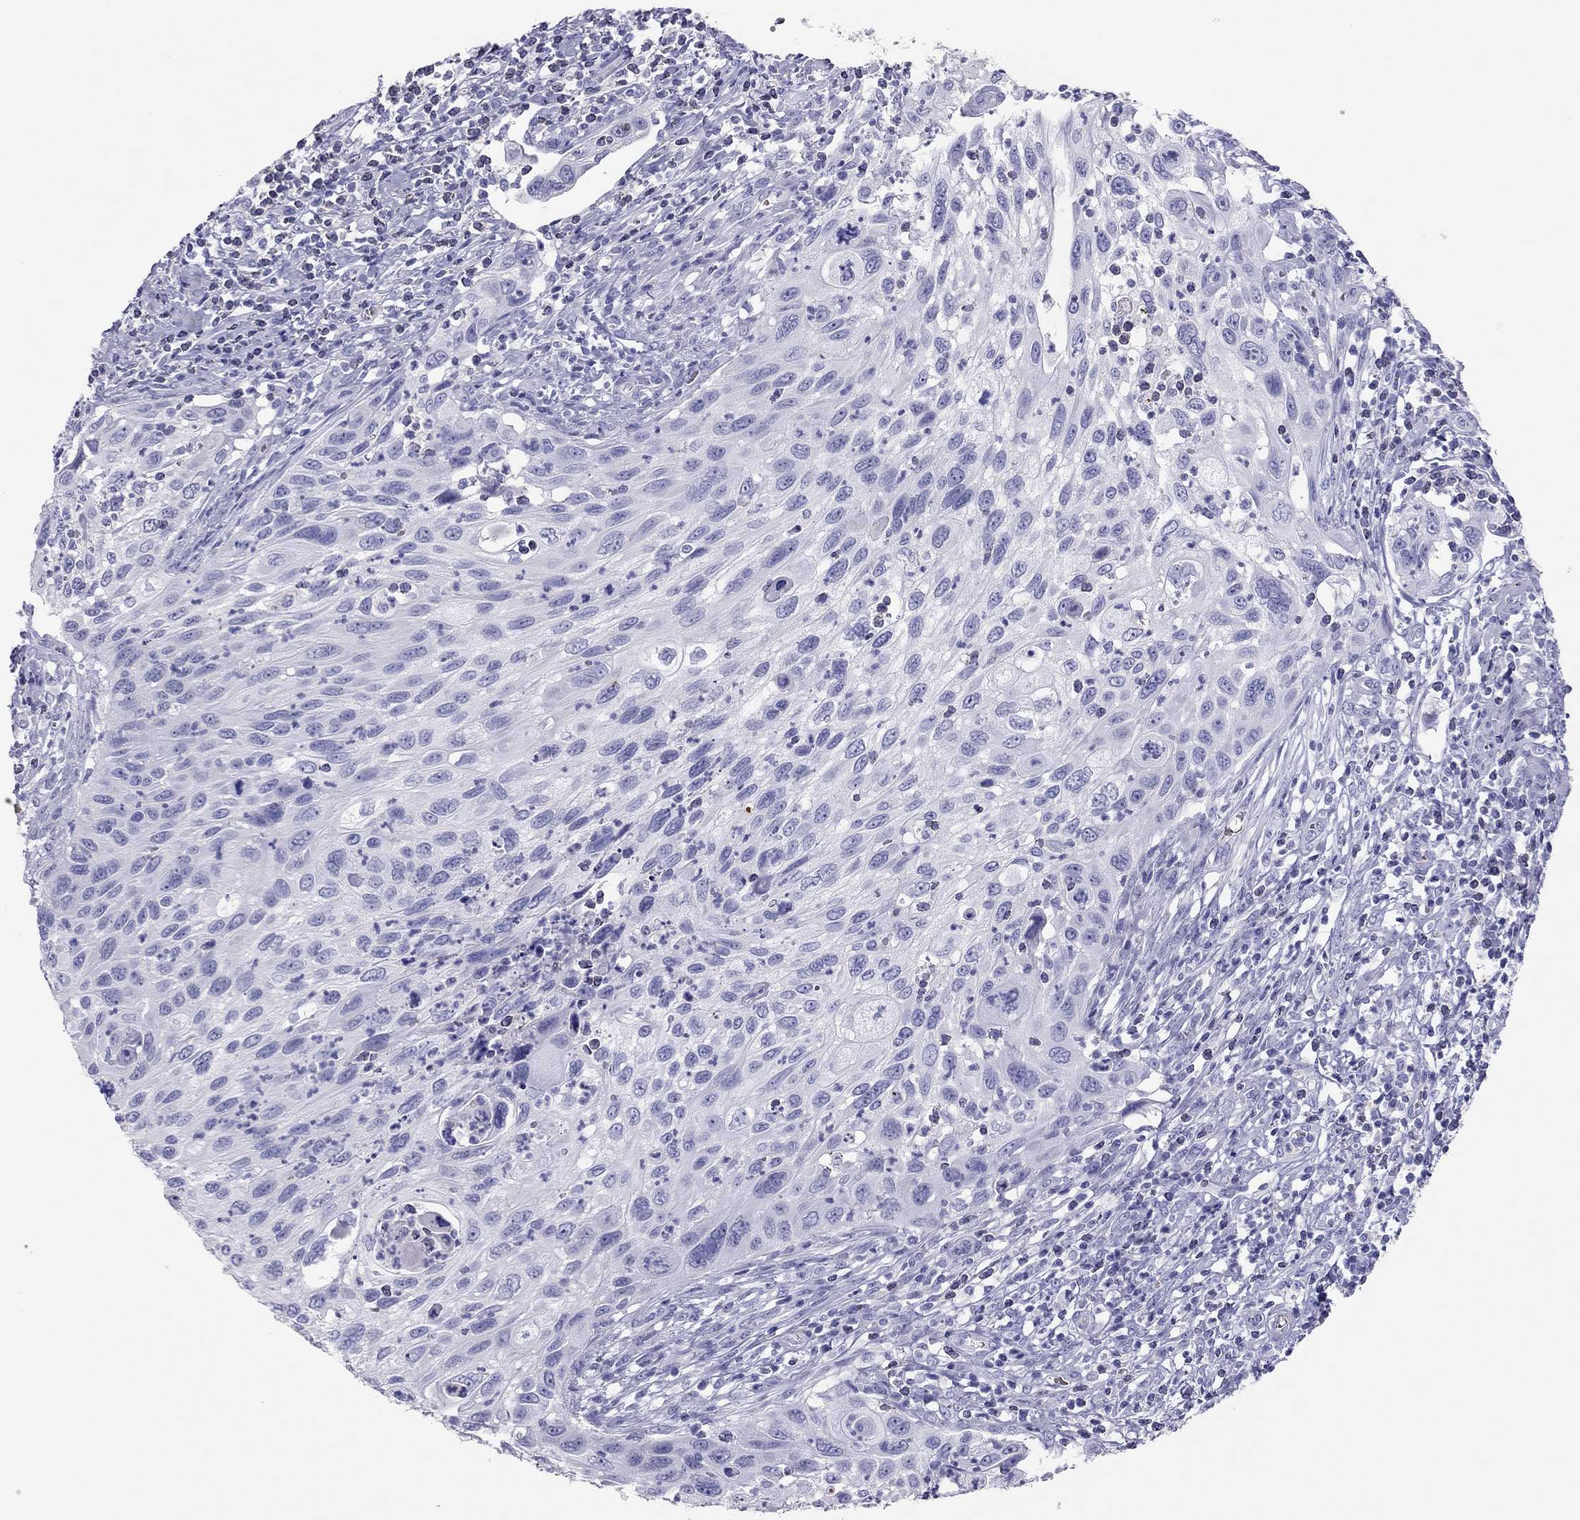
{"staining": {"intensity": "negative", "quantity": "none", "location": "none"}, "tissue": "cervical cancer", "cell_type": "Tumor cells", "image_type": "cancer", "snomed": [{"axis": "morphology", "description": "Squamous cell carcinoma, NOS"}, {"axis": "topography", "description": "Cervix"}], "caption": "Cervical cancer (squamous cell carcinoma) was stained to show a protein in brown. There is no significant expression in tumor cells.", "gene": "TSHB", "patient": {"sex": "female", "age": 70}}